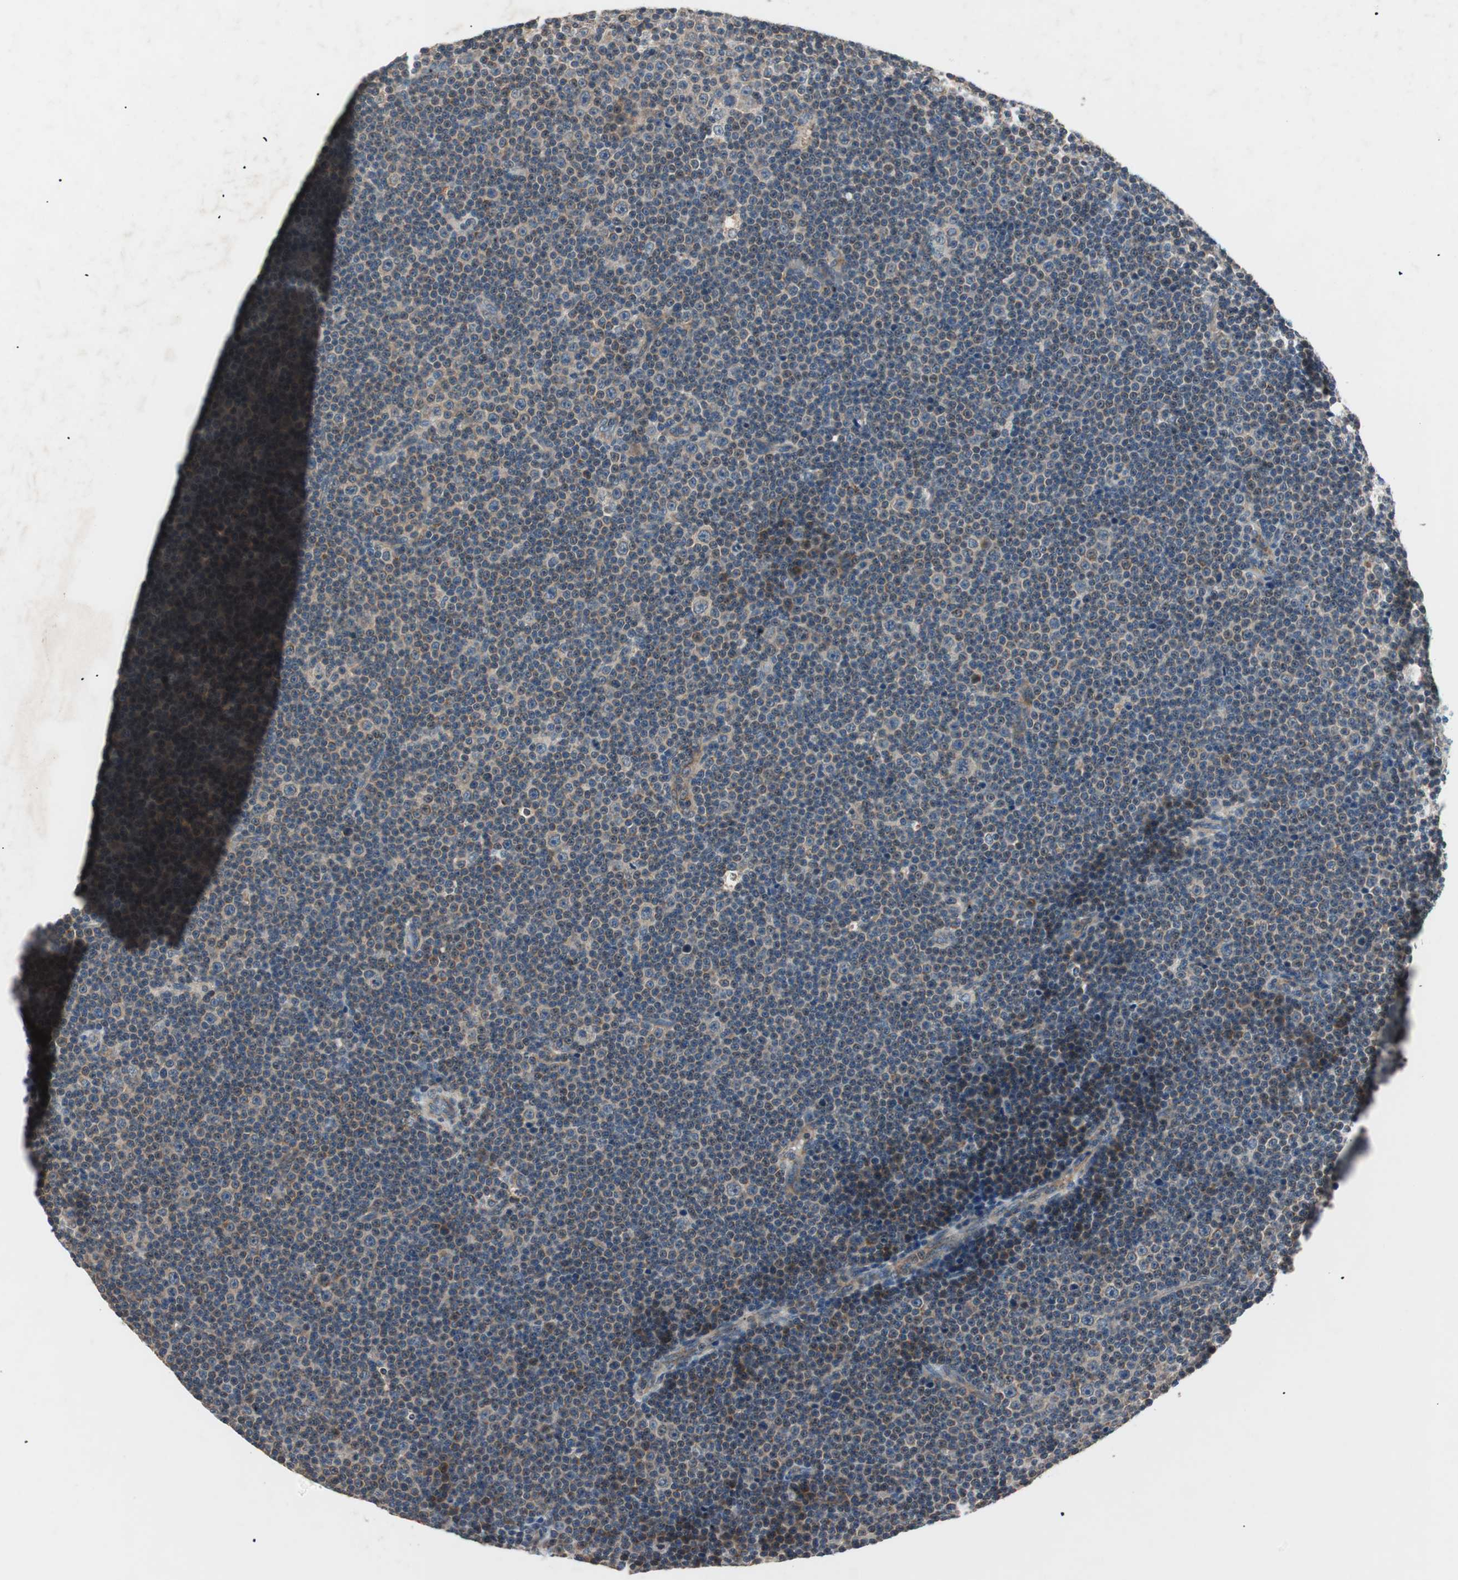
{"staining": {"intensity": "weak", "quantity": "<25%", "location": "cytoplasmic/membranous"}, "tissue": "lymphoma", "cell_type": "Tumor cells", "image_type": "cancer", "snomed": [{"axis": "morphology", "description": "Malignant lymphoma, non-Hodgkin's type, Low grade"}, {"axis": "topography", "description": "Lymph node"}], "caption": "High magnification brightfield microscopy of malignant lymphoma, non-Hodgkin's type (low-grade) stained with DAB (3,3'-diaminobenzidine) (brown) and counterstained with hematoxylin (blue): tumor cells show no significant expression.", "gene": "HPN", "patient": {"sex": "female", "age": 67}}